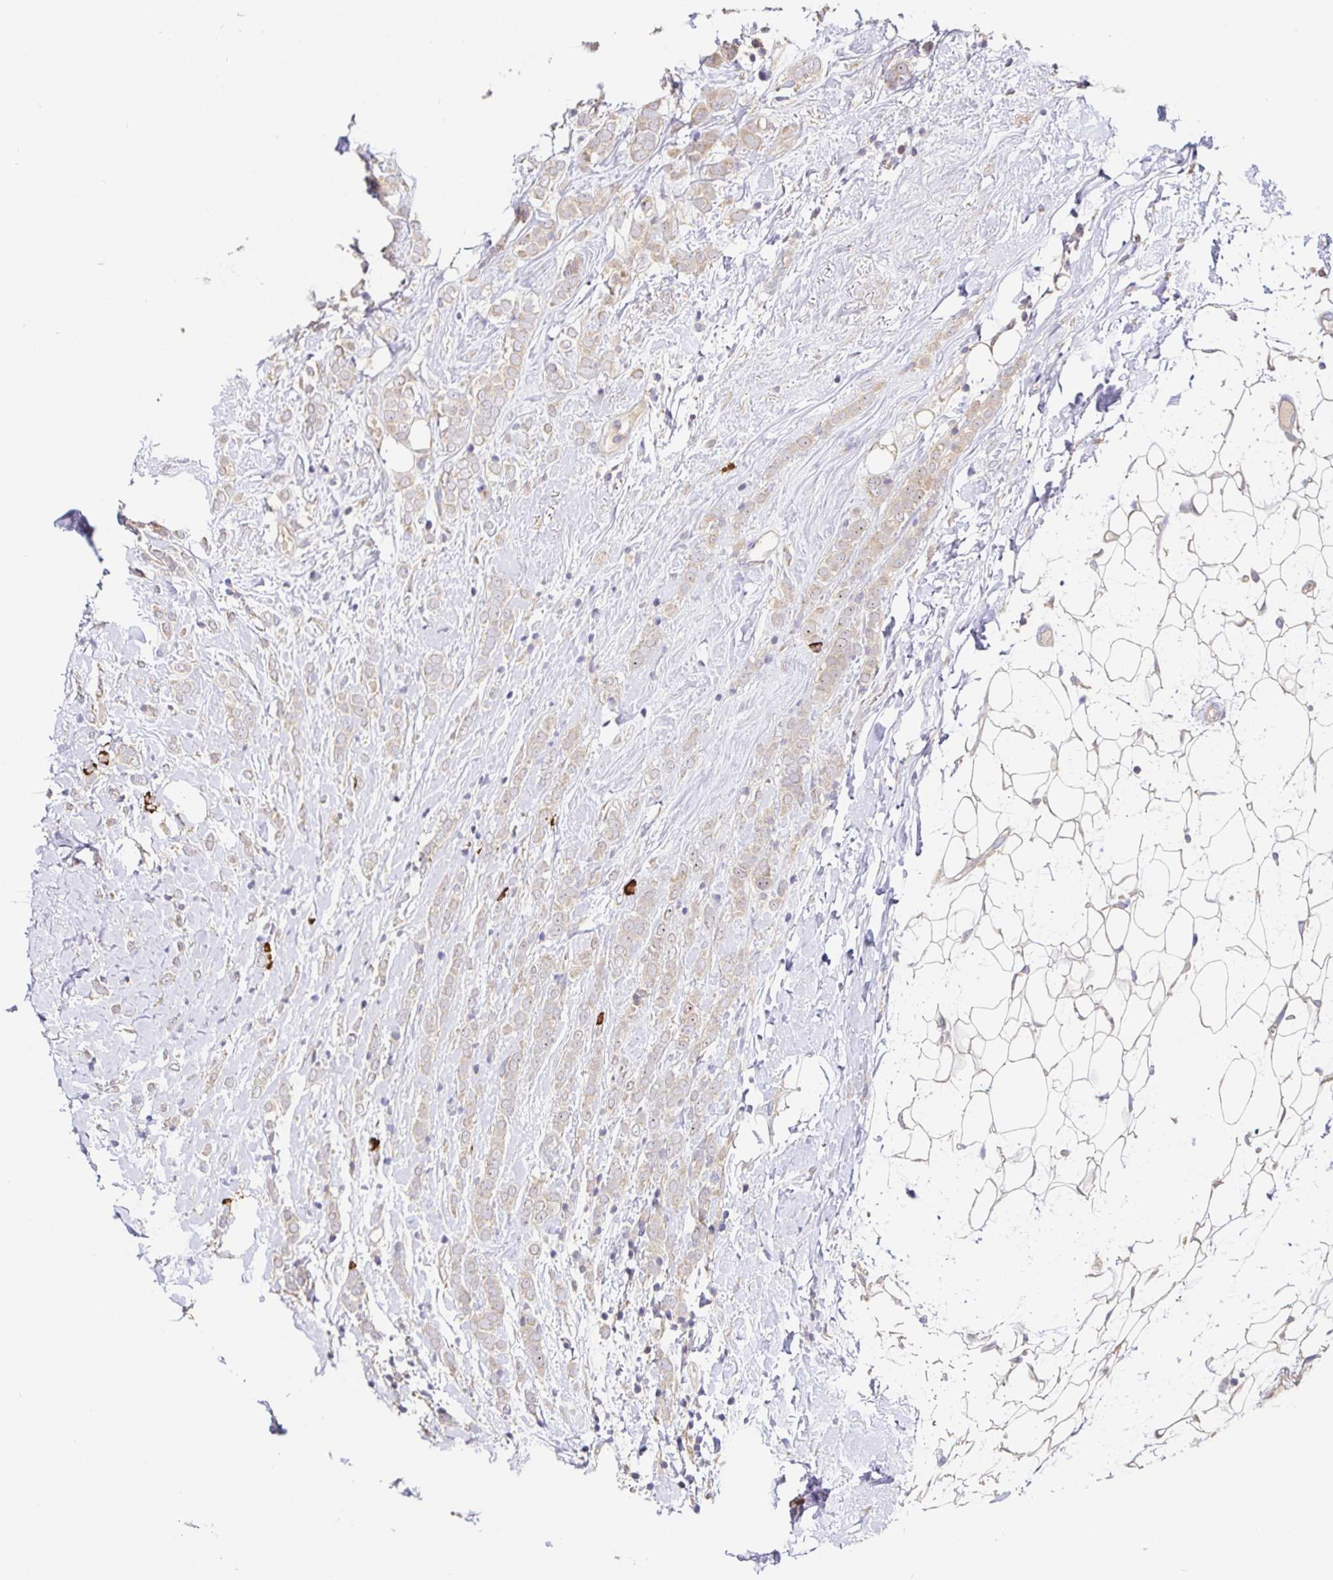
{"staining": {"intensity": "weak", "quantity": "<25%", "location": "cytoplasmic/membranous"}, "tissue": "breast cancer", "cell_type": "Tumor cells", "image_type": "cancer", "snomed": [{"axis": "morphology", "description": "Lobular carcinoma"}, {"axis": "topography", "description": "Breast"}], "caption": "Tumor cells show no significant expression in breast cancer.", "gene": "HAGH", "patient": {"sex": "female", "age": 49}}